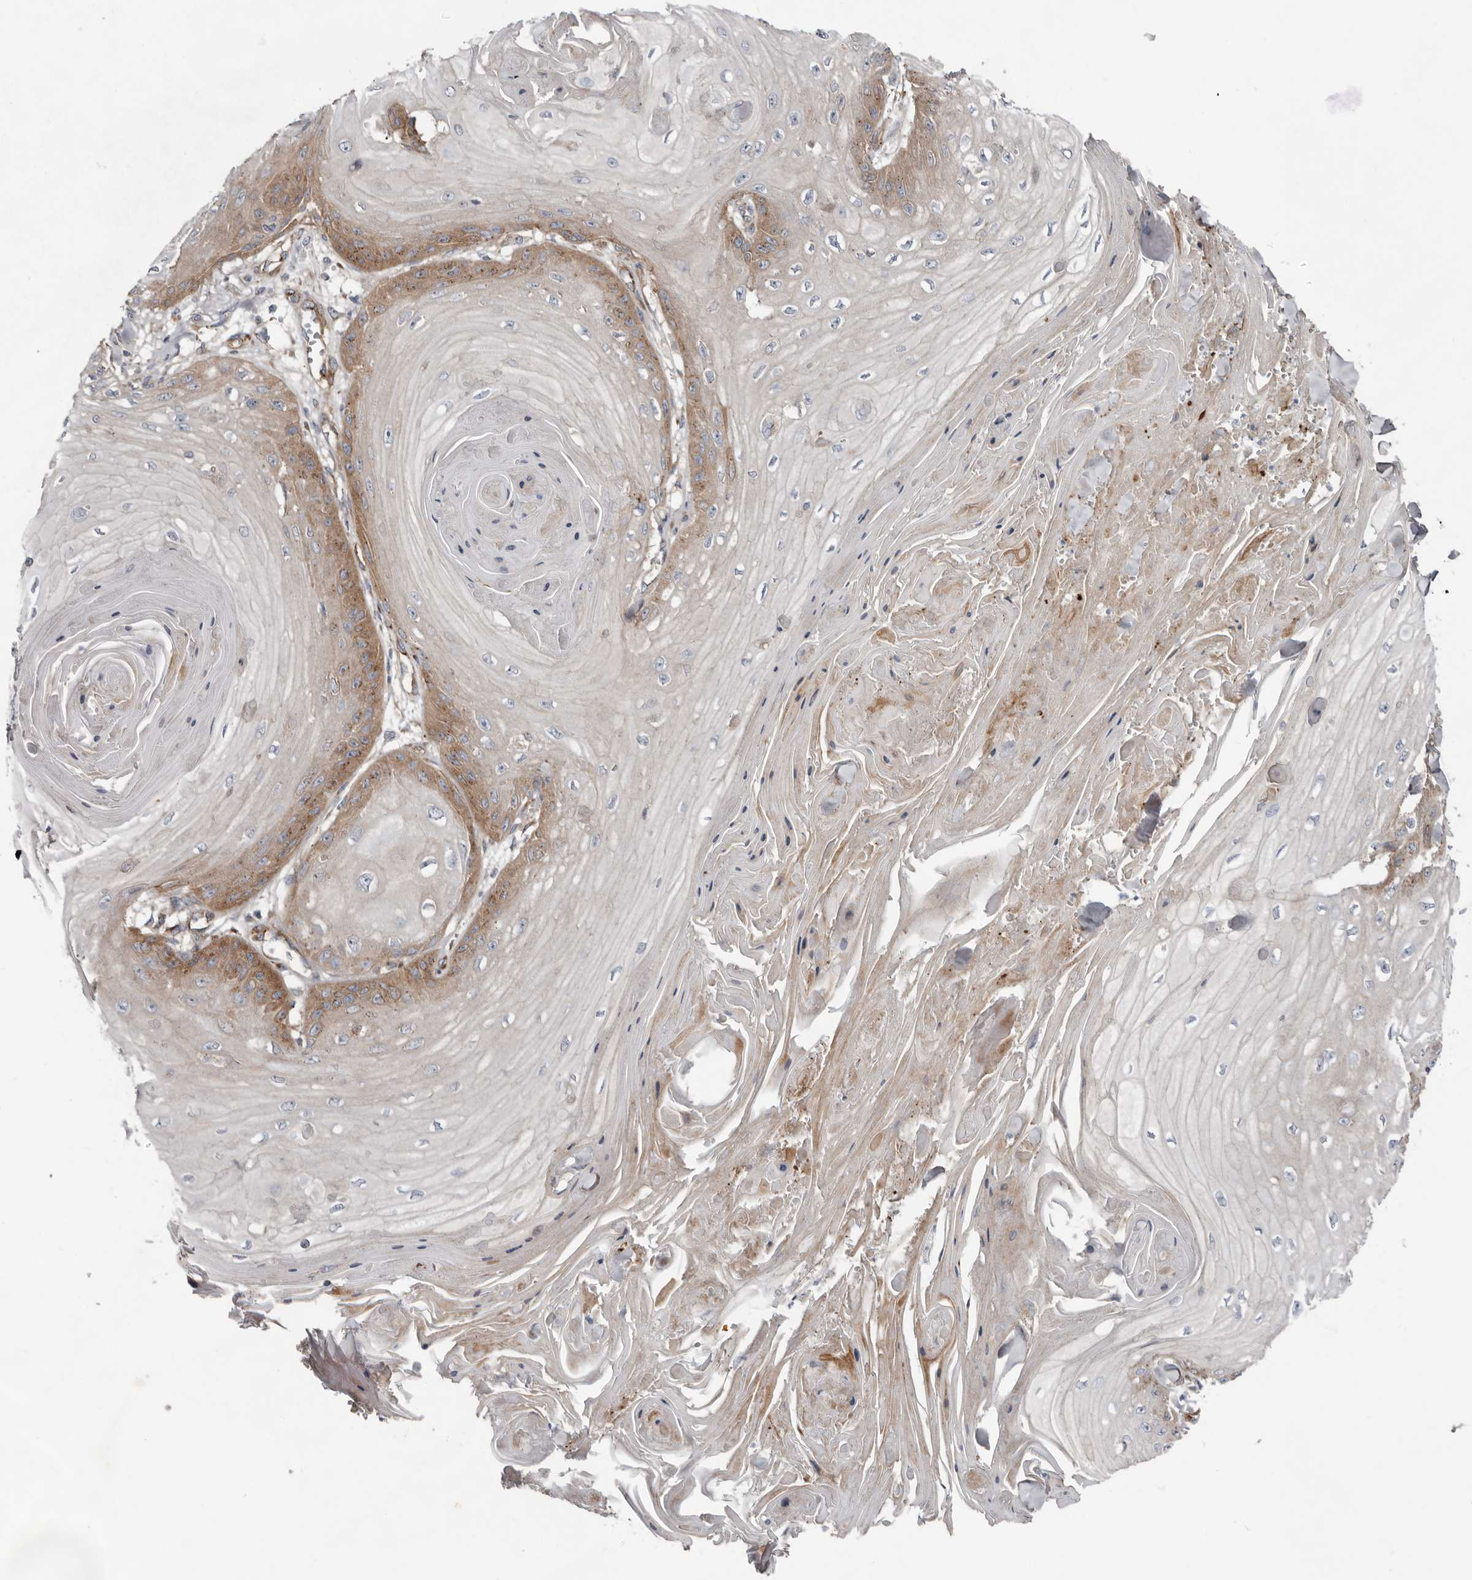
{"staining": {"intensity": "moderate", "quantity": "25%-75%", "location": "cytoplasmic/membranous"}, "tissue": "skin cancer", "cell_type": "Tumor cells", "image_type": "cancer", "snomed": [{"axis": "morphology", "description": "Squamous cell carcinoma, NOS"}, {"axis": "topography", "description": "Skin"}], "caption": "Immunohistochemistry micrograph of human squamous cell carcinoma (skin) stained for a protein (brown), which exhibits medium levels of moderate cytoplasmic/membranous staining in approximately 25%-75% of tumor cells.", "gene": "LUZP1", "patient": {"sex": "male", "age": 74}}